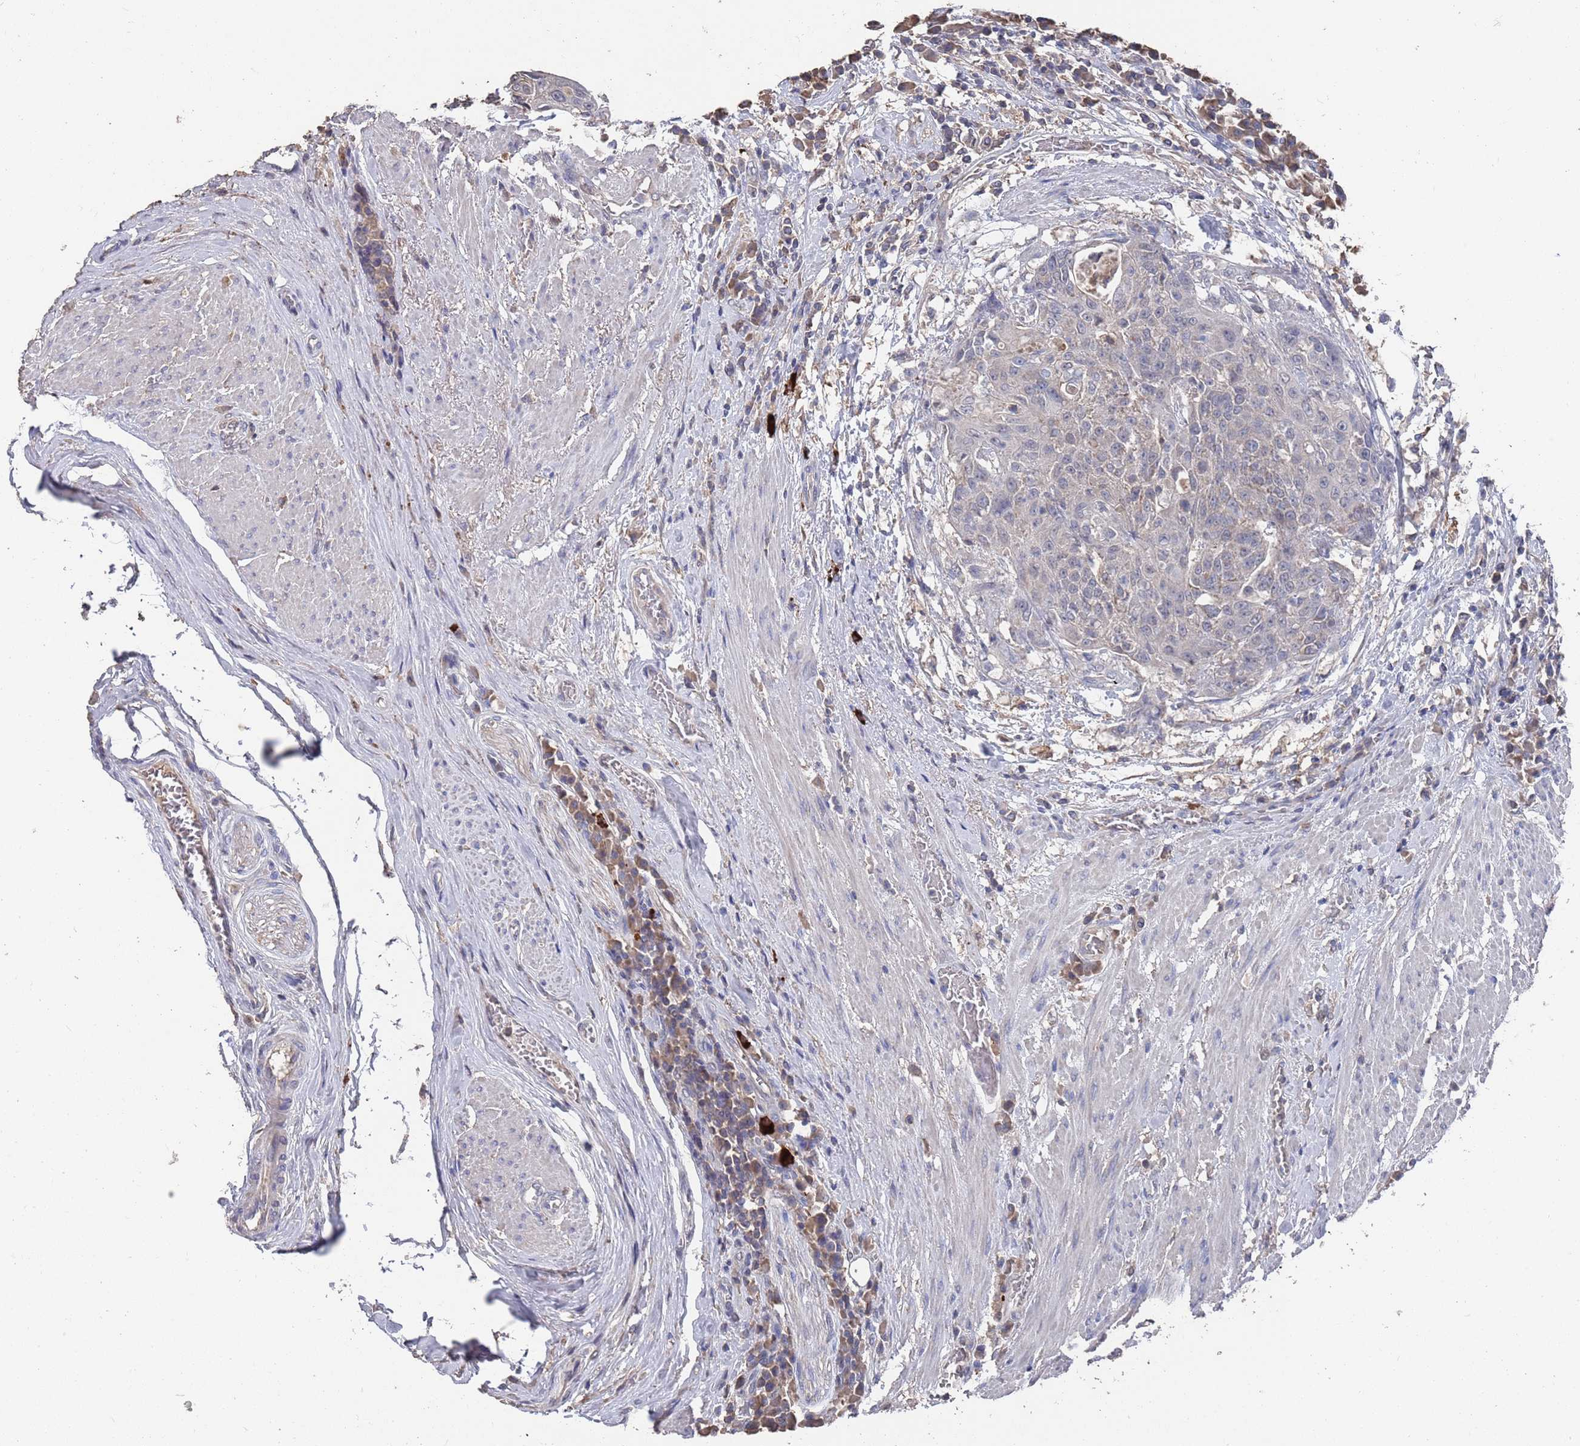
{"staining": {"intensity": "negative", "quantity": "none", "location": "none"}, "tissue": "urothelial cancer", "cell_type": "Tumor cells", "image_type": "cancer", "snomed": [{"axis": "morphology", "description": "Urothelial carcinoma, High grade"}, {"axis": "topography", "description": "Urinary bladder"}], "caption": "Tumor cells are negative for brown protein staining in high-grade urothelial carcinoma.", "gene": "BTBD18", "patient": {"sex": "female", "age": 63}}